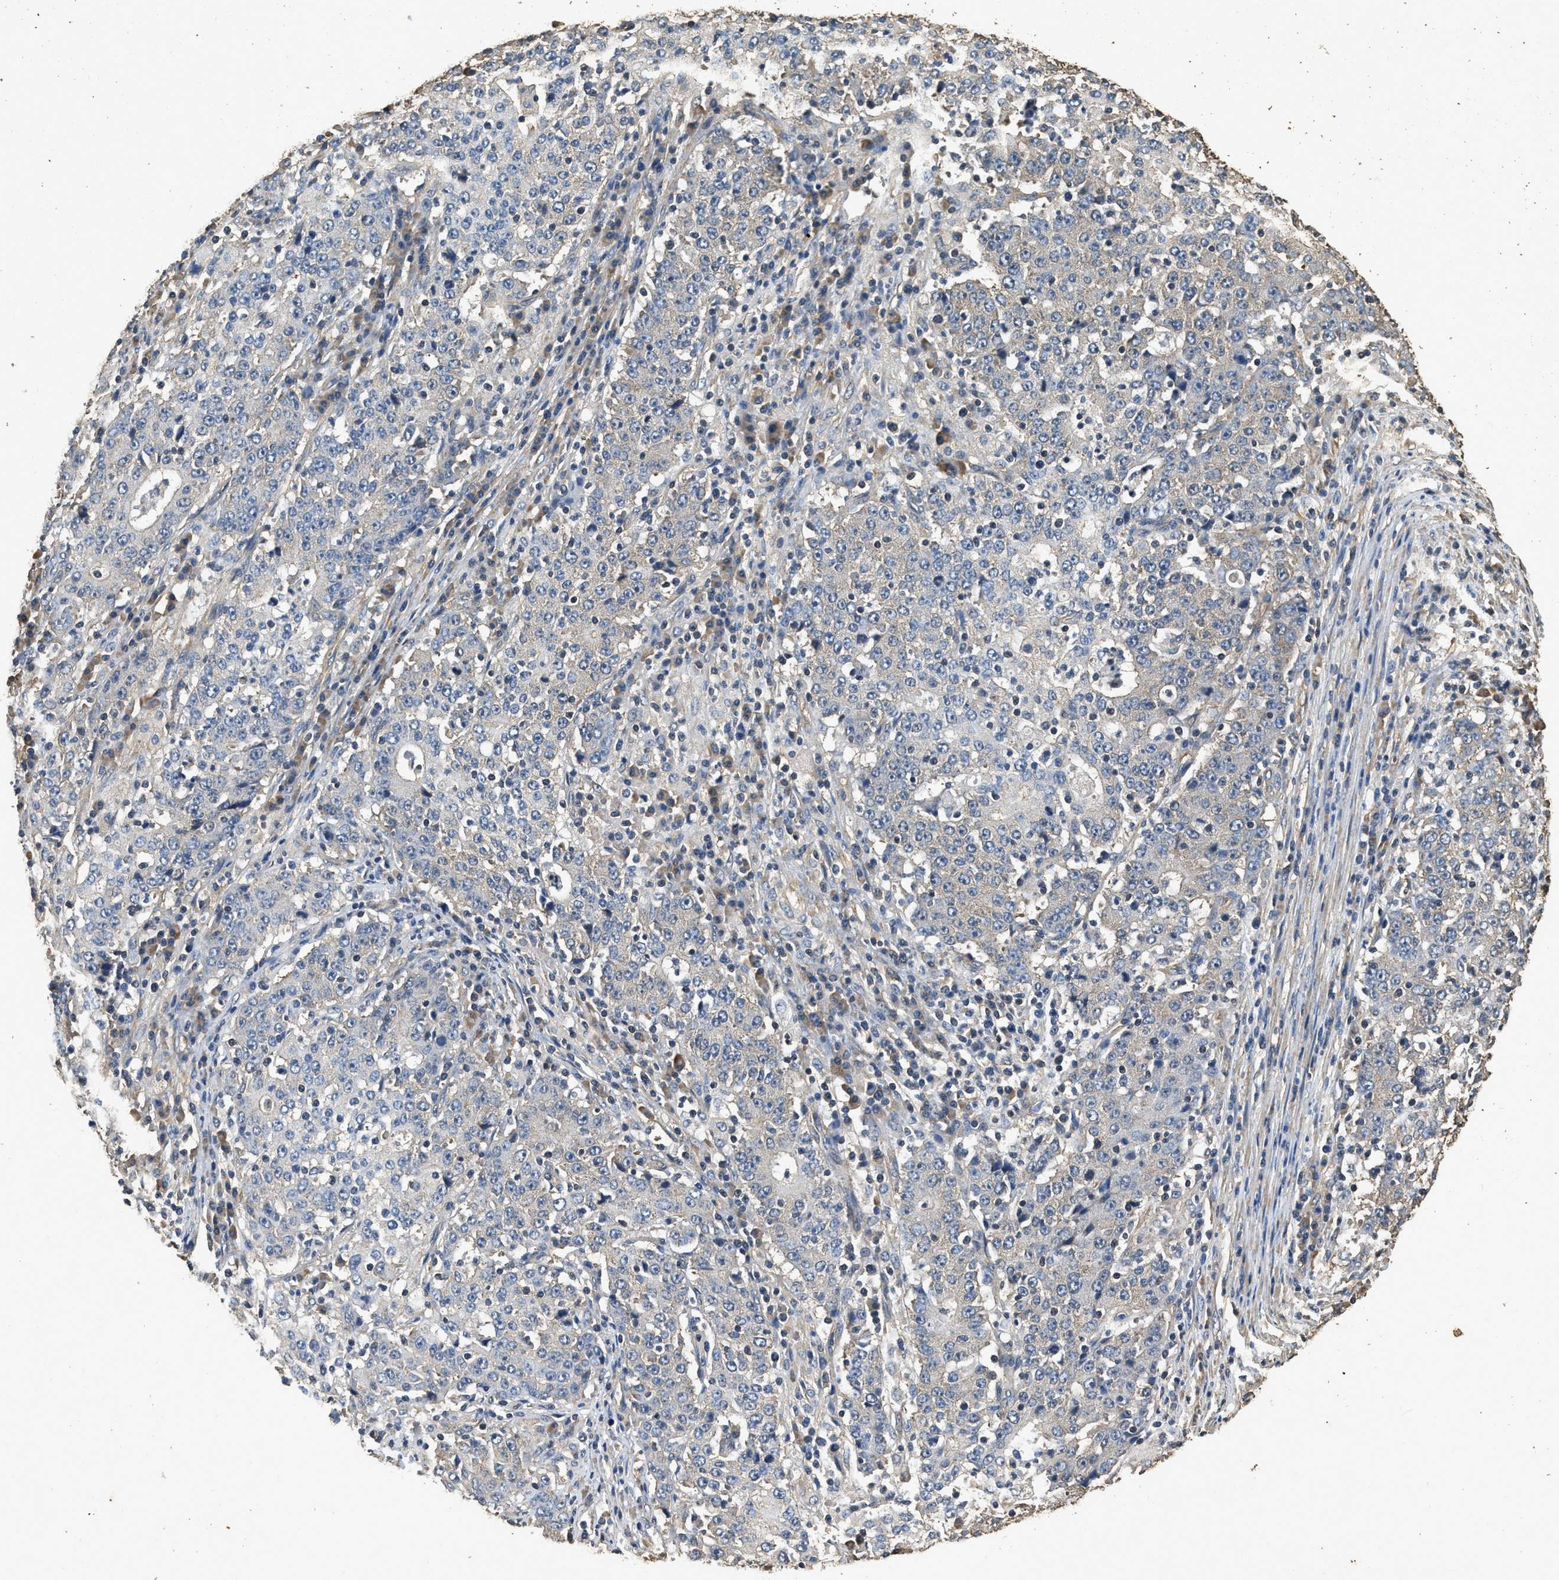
{"staining": {"intensity": "negative", "quantity": "none", "location": "none"}, "tissue": "stomach cancer", "cell_type": "Tumor cells", "image_type": "cancer", "snomed": [{"axis": "morphology", "description": "Adenocarcinoma, NOS"}, {"axis": "topography", "description": "Stomach"}], "caption": "Human adenocarcinoma (stomach) stained for a protein using immunohistochemistry reveals no staining in tumor cells.", "gene": "MIB1", "patient": {"sex": "male", "age": 59}}